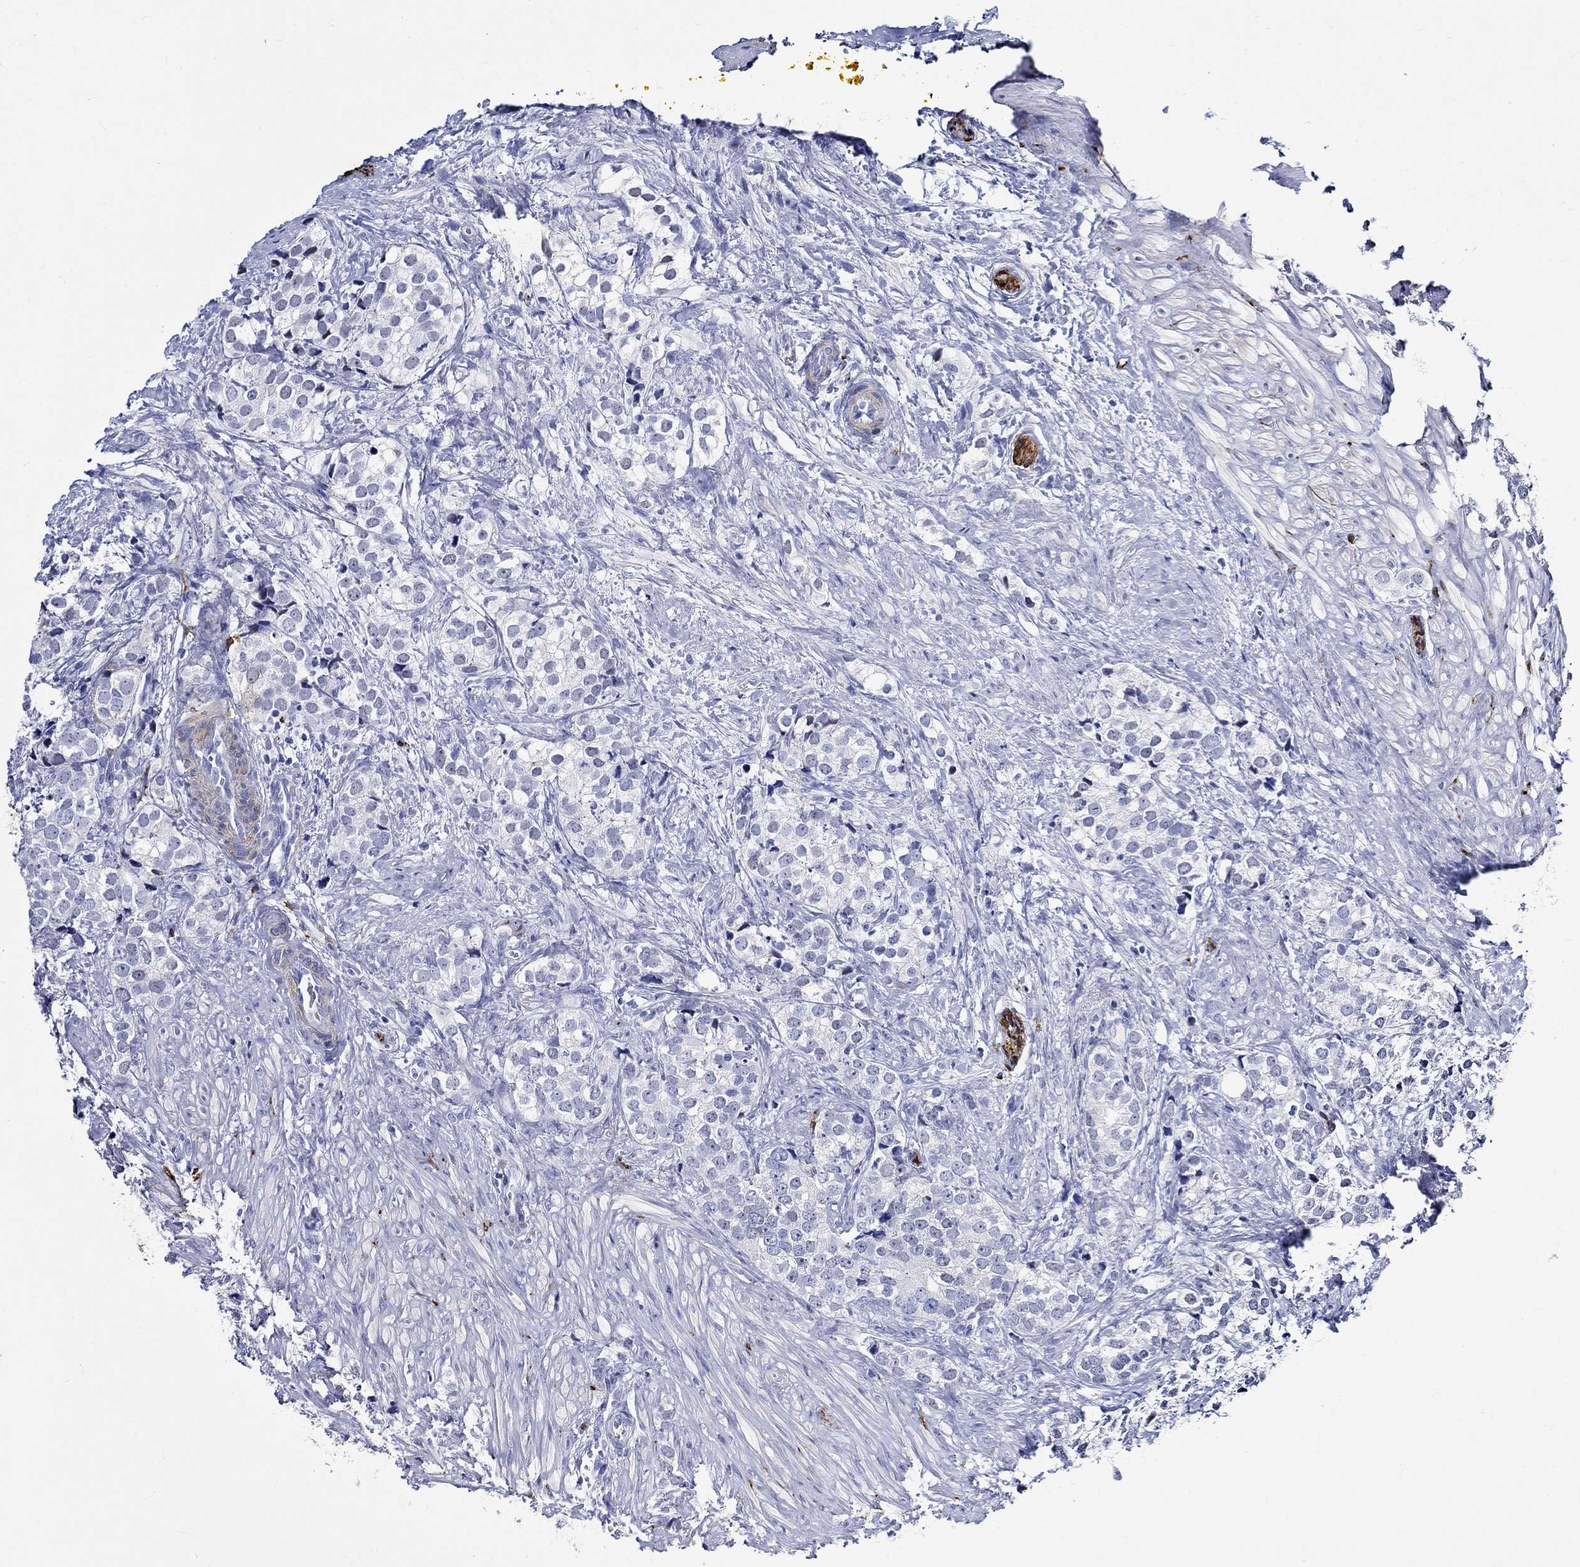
{"staining": {"intensity": "negative", "quantity": "none", "location": "none"}, "tissue": "prostate cancer", "cell_type": "Tumor cells", "image_type": "cancer", "snomed": [{"axis": "morphology", "description": "Adenocarcinoma, NOS"}, {"axis": "topography", "description": "Prostate and seminal vesicle, NOS"}], "caption": "High magnification brightfield microscopy of prostate cancer (adenocarcinoma) stained with DAB (brown) and counterstained with hematoxylin (blue): tumor cells show no significant expression.", "gene": "CRYAB", "patient": {"sex": "male", "age": 63}}